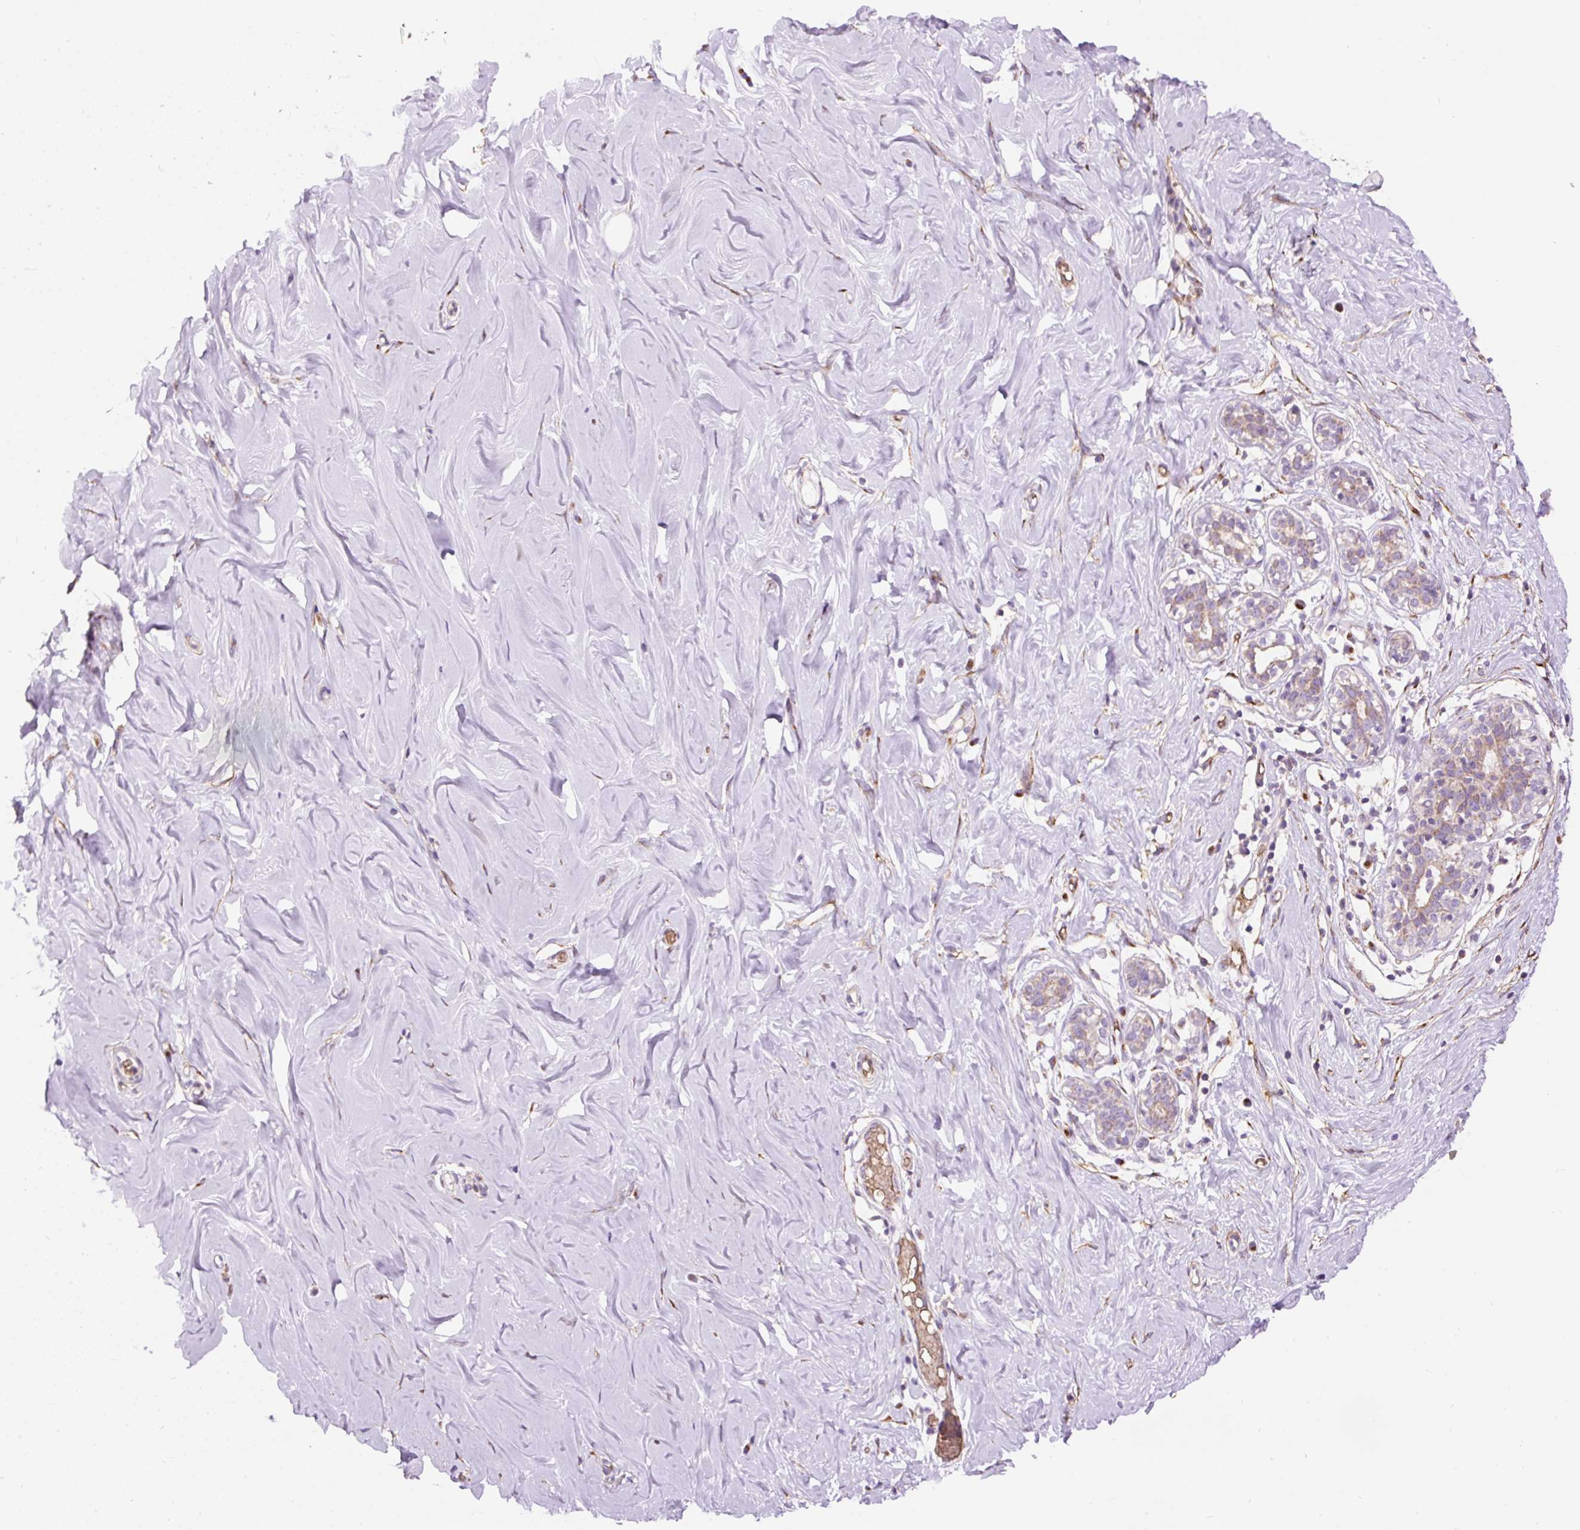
{"staining": {"intensity": "negative", "quantity": "none", "location": "none"}, "tissue": "breast", "cell_type": "Adipocytes", "image_type": "normal", "snomed": [{"axis": "morphology", "description": "Normal tissue, NOS"}, {"axis": "topography", "description": "Breast"}], "caption": "Image shows no protein positivity in adipocytes of normal breast. (Brightfield microscopy of DAB (3,3'-diaminobenzidine) immunohistochemistry at high magnification).", "gene": "PRRC2A", "patient": {"sex": "female", "age": 27}}